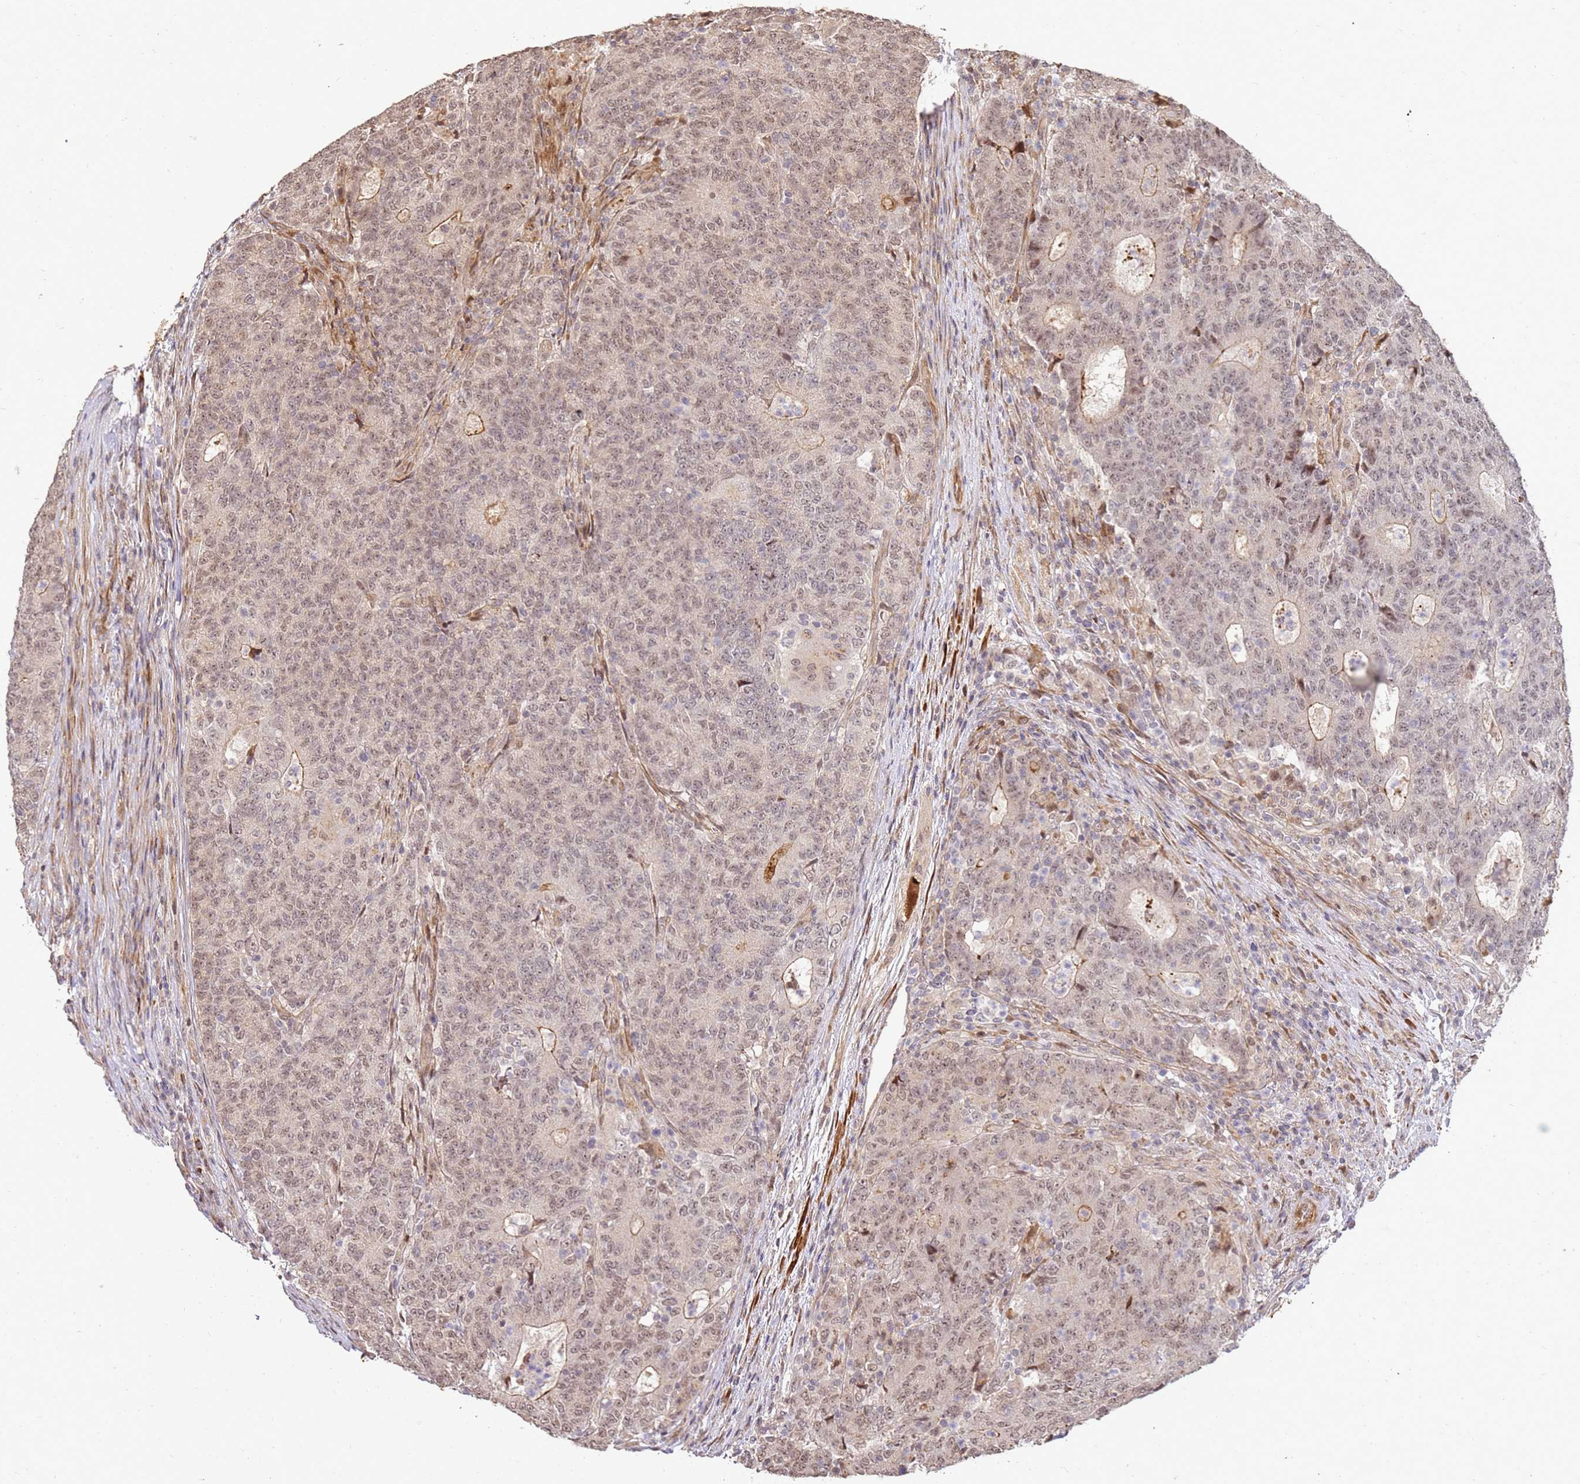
{"staining": {"intensity": "moderate", "quantity": ">75%", "location": "nuclear"}, "tissue": "colorectal cancer", "cell_type": "Tumor cells", "image_type": "cancer", "snomed": [{"axis": "morphology", "description": "Adenocarcinoma, NOS"}, {"axis": "topography", "description": "Colon"}], "caption": "Moderate nuclear protein expression is seen in approximately >75% of tumor cells in colorectal adenocarcinoma.", "gene": "ST18", "patient": {"sex": "female", "age": 75}}